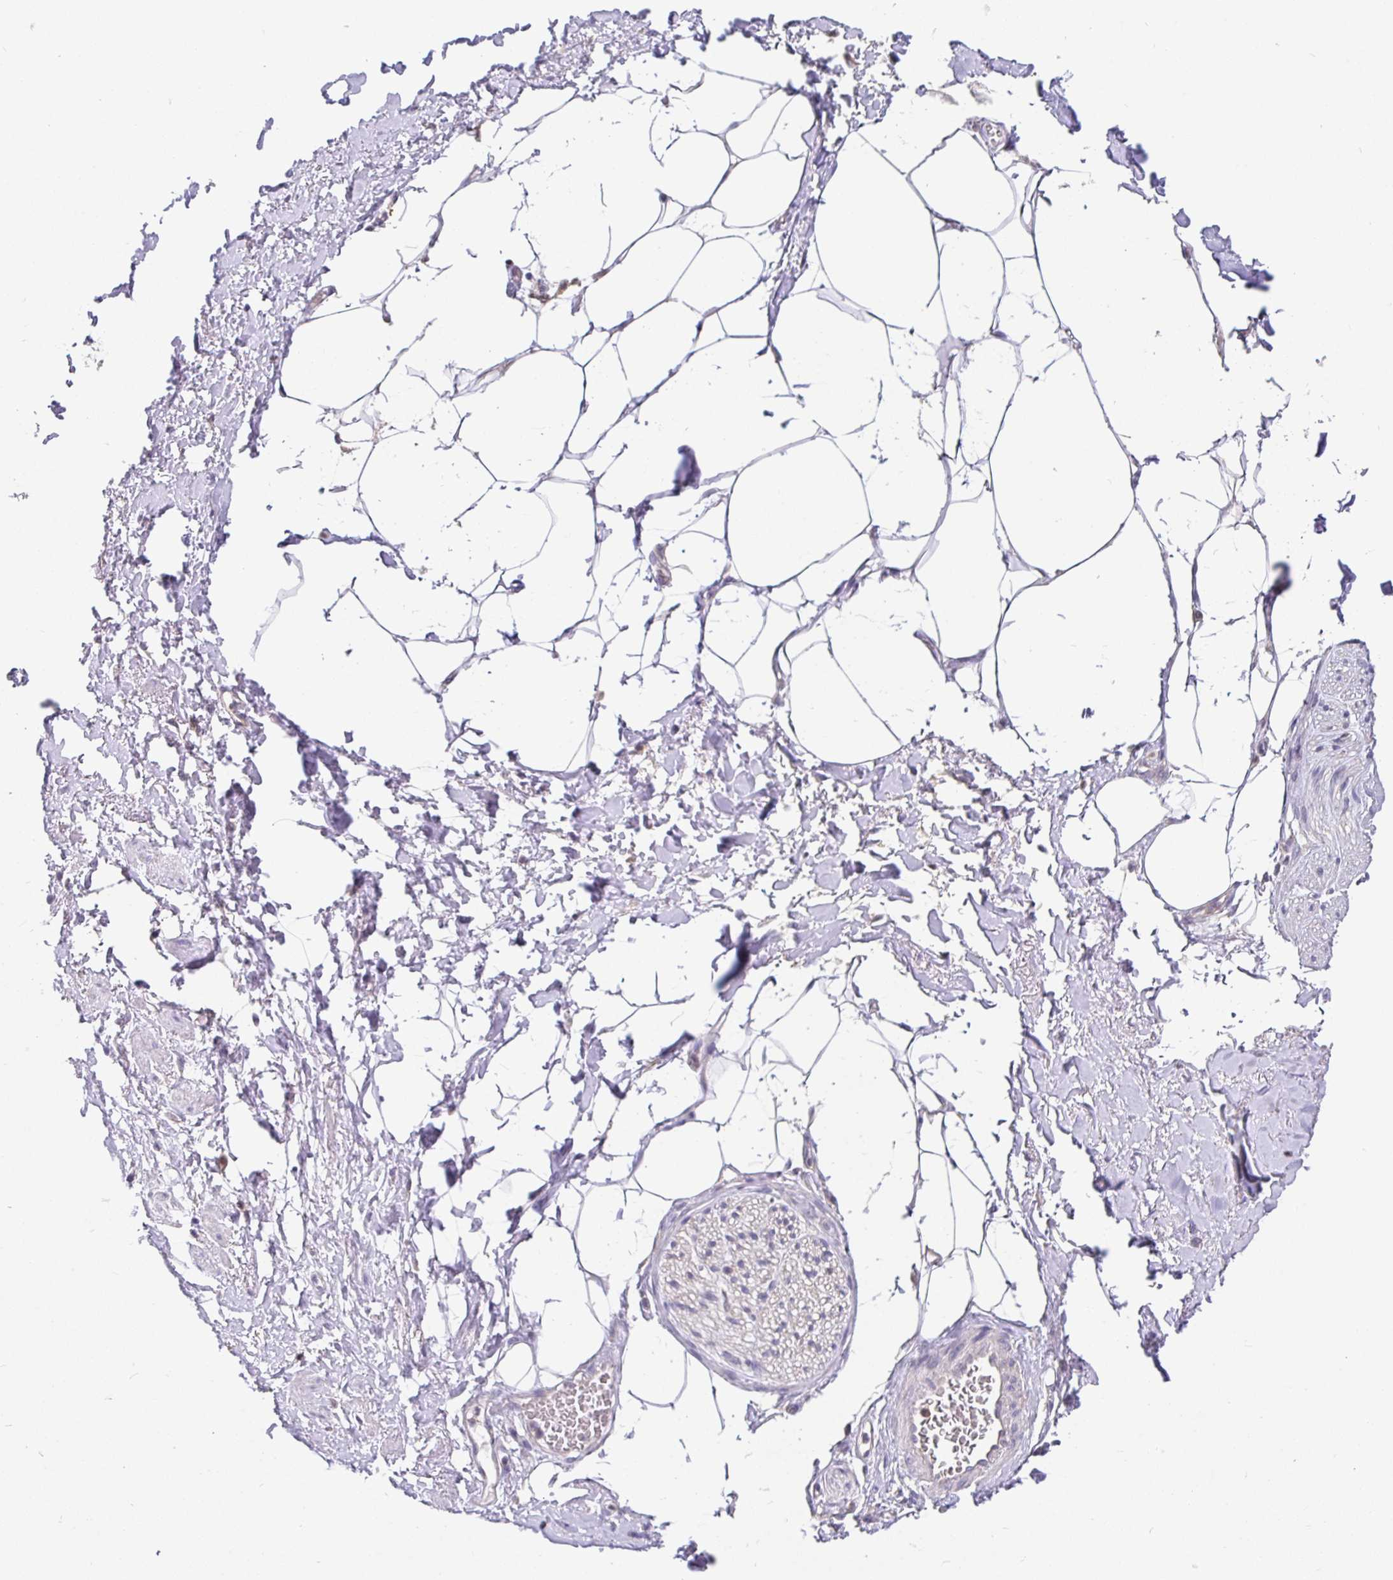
{"staining": {"intensity": "negative", "quantity": "none", "location": "none"}, "tissue": "adipose tissue", "cell_type": "Adipocytes", "image_type": "normal", "snomed": [{"axis": "morphology", "description": "Normal tissue, NOS"}, {"axis": "topography", "description": "Vagina"}, {"axis": "topography", "description": "Peripheral nerve tissue"}], "caption": "Immunohistochemistry (IHC) photomicrograph of normal adipose tissue: adipose tissue stained with DAB (3,3'-diaminobenzidine) demonstrates no significant protein staining in adipocytes.", "gene": "SATB1", "patient": {"sex": "female", "age": 71}}